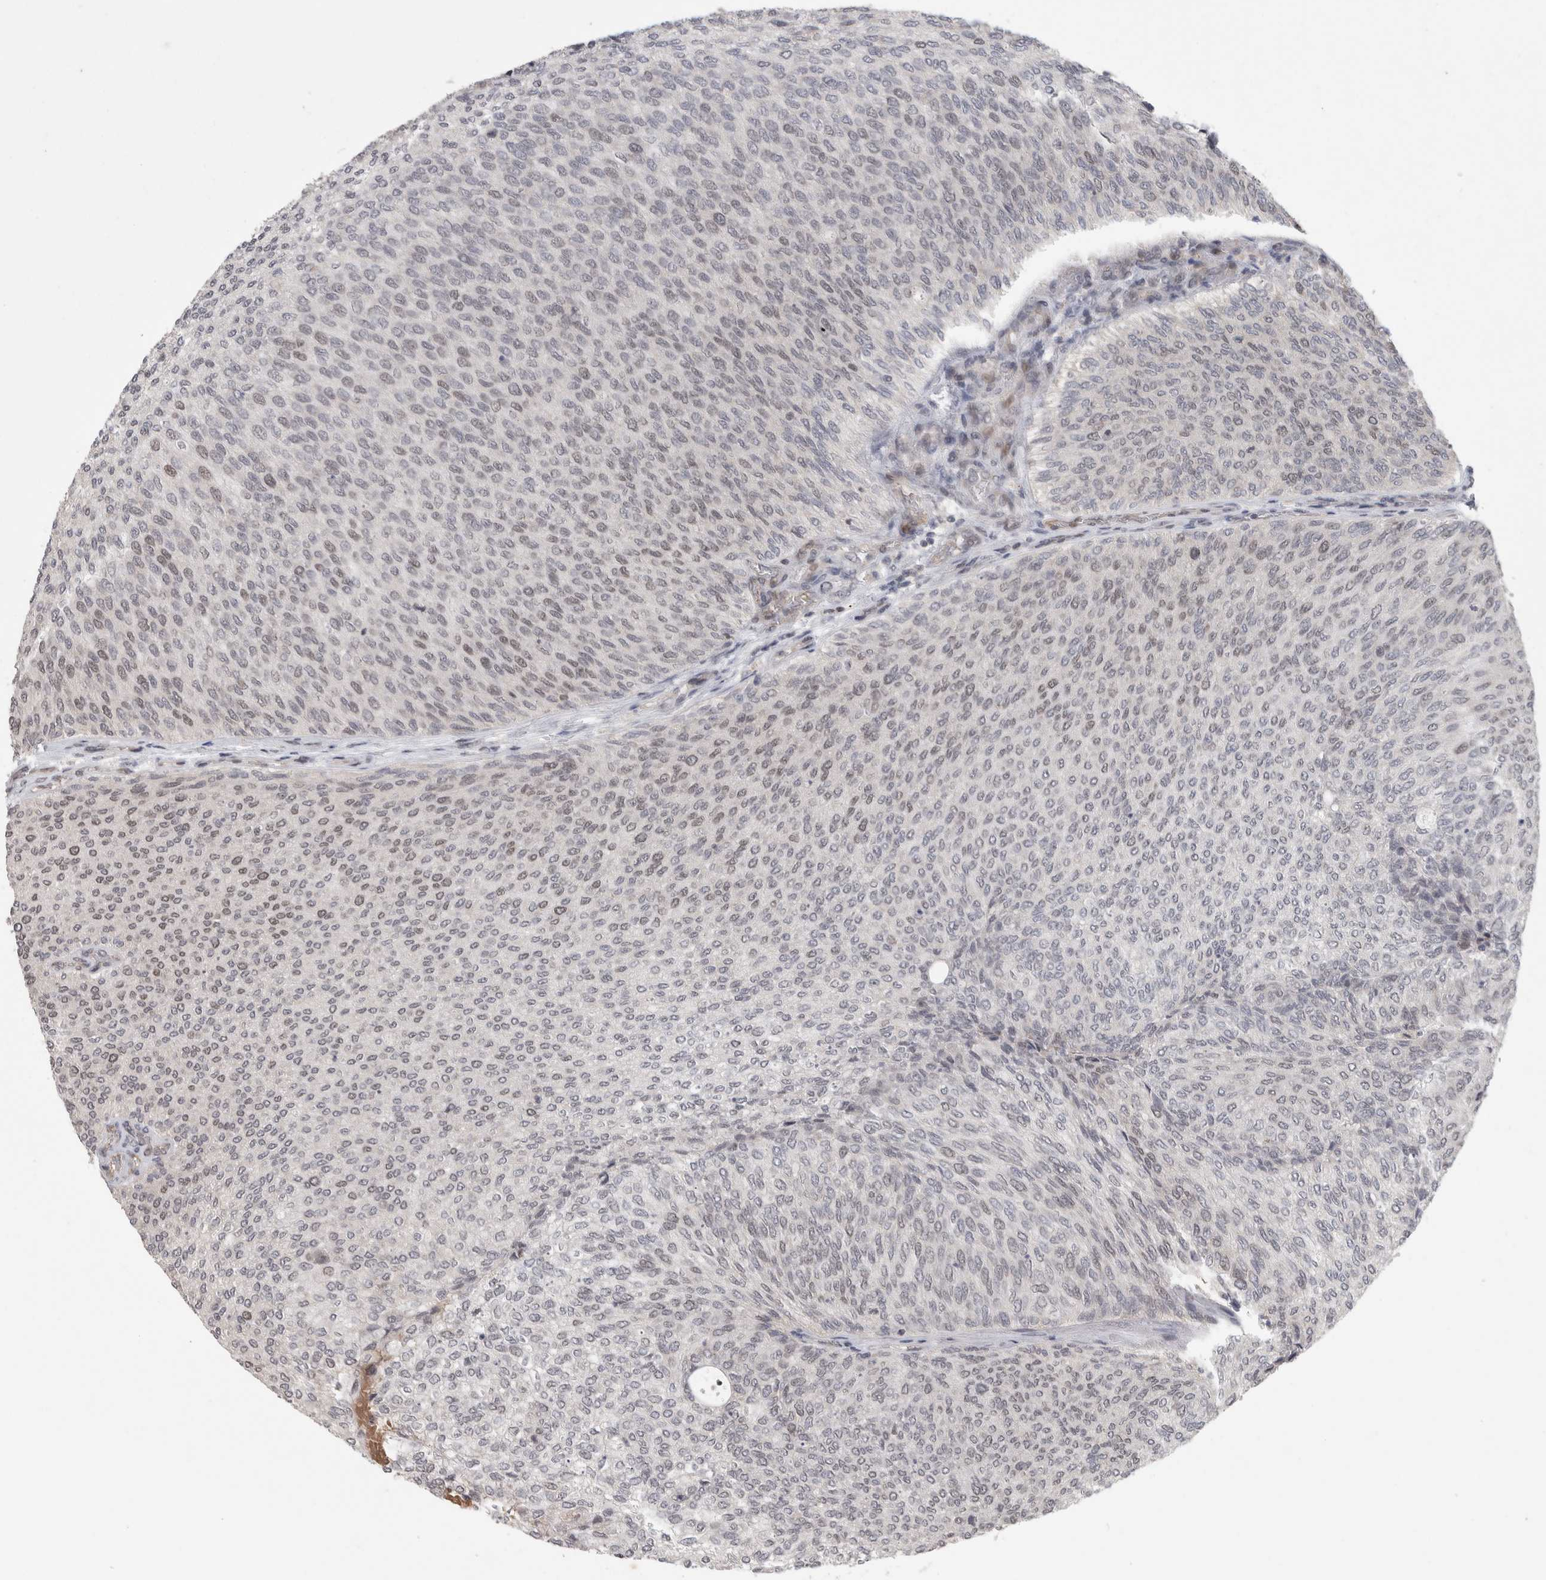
{"staining": {"intensity": "weak", "quantity": "<25%", "location": "nuclear"}, "tissue": "urothelial cancer", "cell_type": "Tumor cells", "image_type": "cancer", "snomed": [{"axis": "morphology", "description": "Urothelial carcinoma, Low grade"}, {"axis": "topography", "description": "Urinary bladder"}], "caption": "The micrograph reveals no staining of tumor cells in urothelial cancer.", "gene": "ZNF592", "patient": {"sex": "female", "age": 79}}